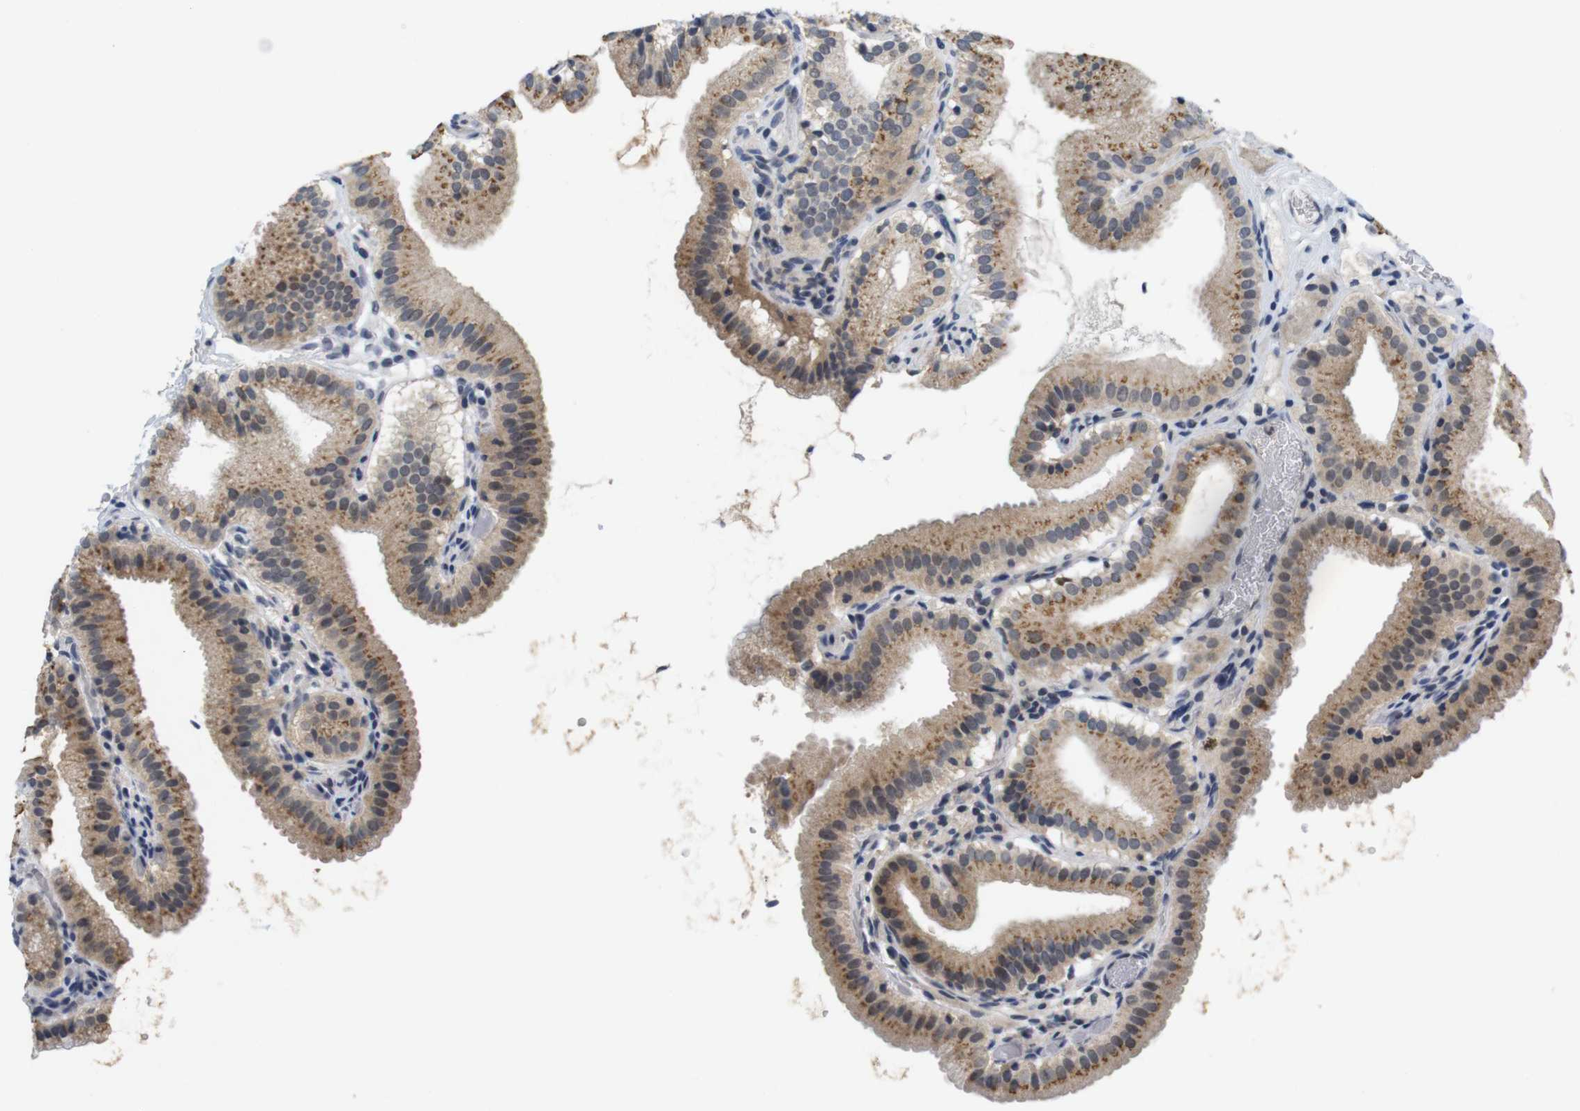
{"staining": {"intensity": "moderate", "quantity": ">75%", "location": "cytoplasmic/membranous"}, "tissue": "gallbladder", "cell_type": "Glandular cells", "image_type": "normal", "snomed": [{"axis": "morphology", "description": "Normal tissue, NOS"}, {"axis": "topography", "description": "Gallbladder"}], "caption": "A photomicrograph of human gallbladder stained for a protein reveals moderate cytoplasmic/membranous brown staining in glandular cells. The staining is performed using DAB (3,3'-diaminobenzidine) brown chromogen to label protein expression. The nuclei are counter-stained blue using hematoxylin.", "gene": "SKP2", "patient": {"sex": "male", "age": 54}}